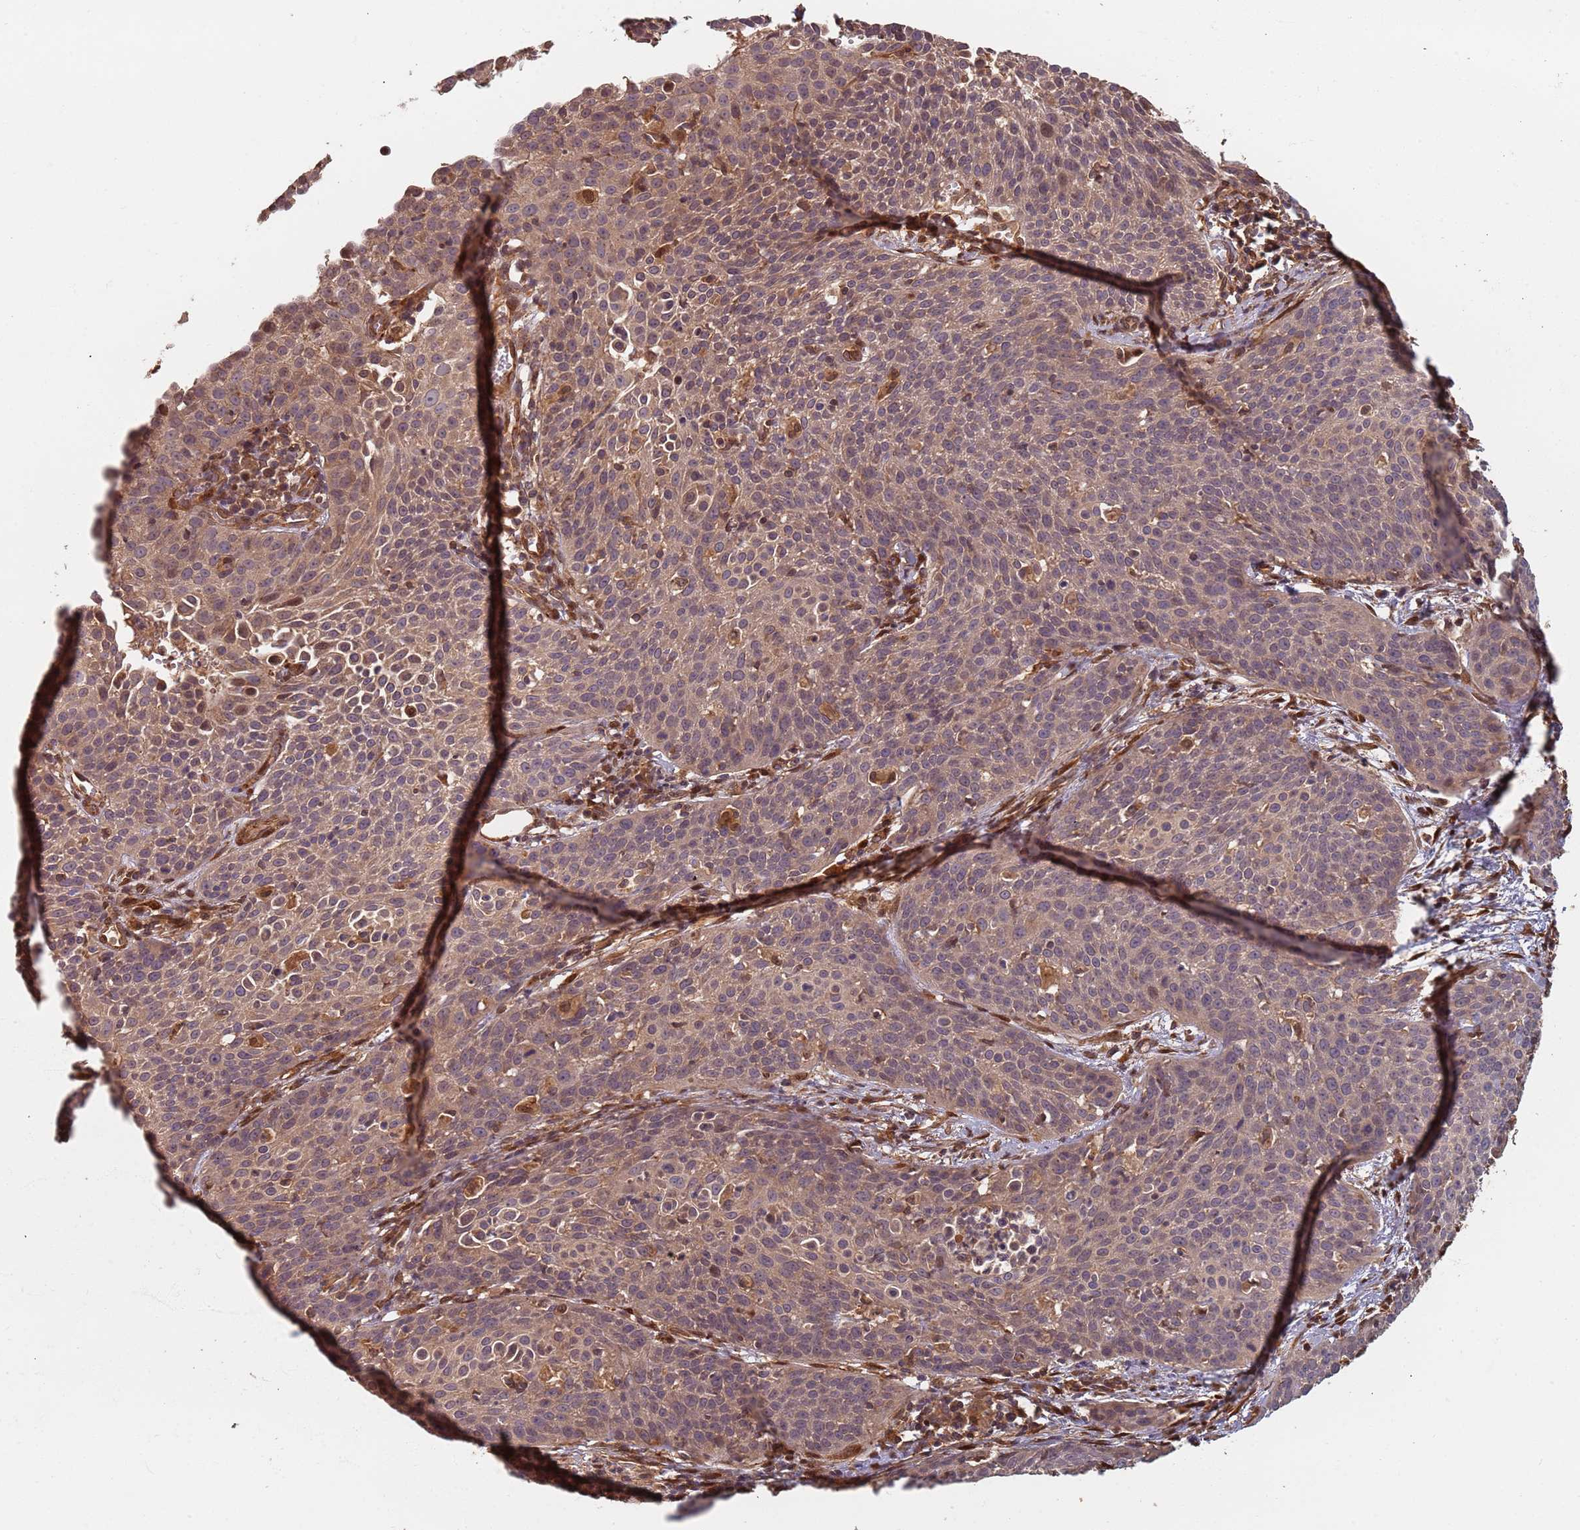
{"staining": {"intensity": "weak", "quantity": ">75%", "location": "cytoplasmic/membranous,nuclear"}, "tissue": "cervical cancer", "cell_type": "Tumor cells", "image_type": "cancer", "snomed": [{"axis": "morphology", "description": "Squamous cell carcinoma, NOS"}, {"axis": "topography", "description": "Cervix"}], "caption": "Cervical squamous cell carcinoma stained for a protein (brown) exhibits weak cytoplasmic/membranous and nuclear positive expression in about >75% of tumor cells.", "gene": "SDCCAG8", "patient": {"sex": "female", "age": 38}}